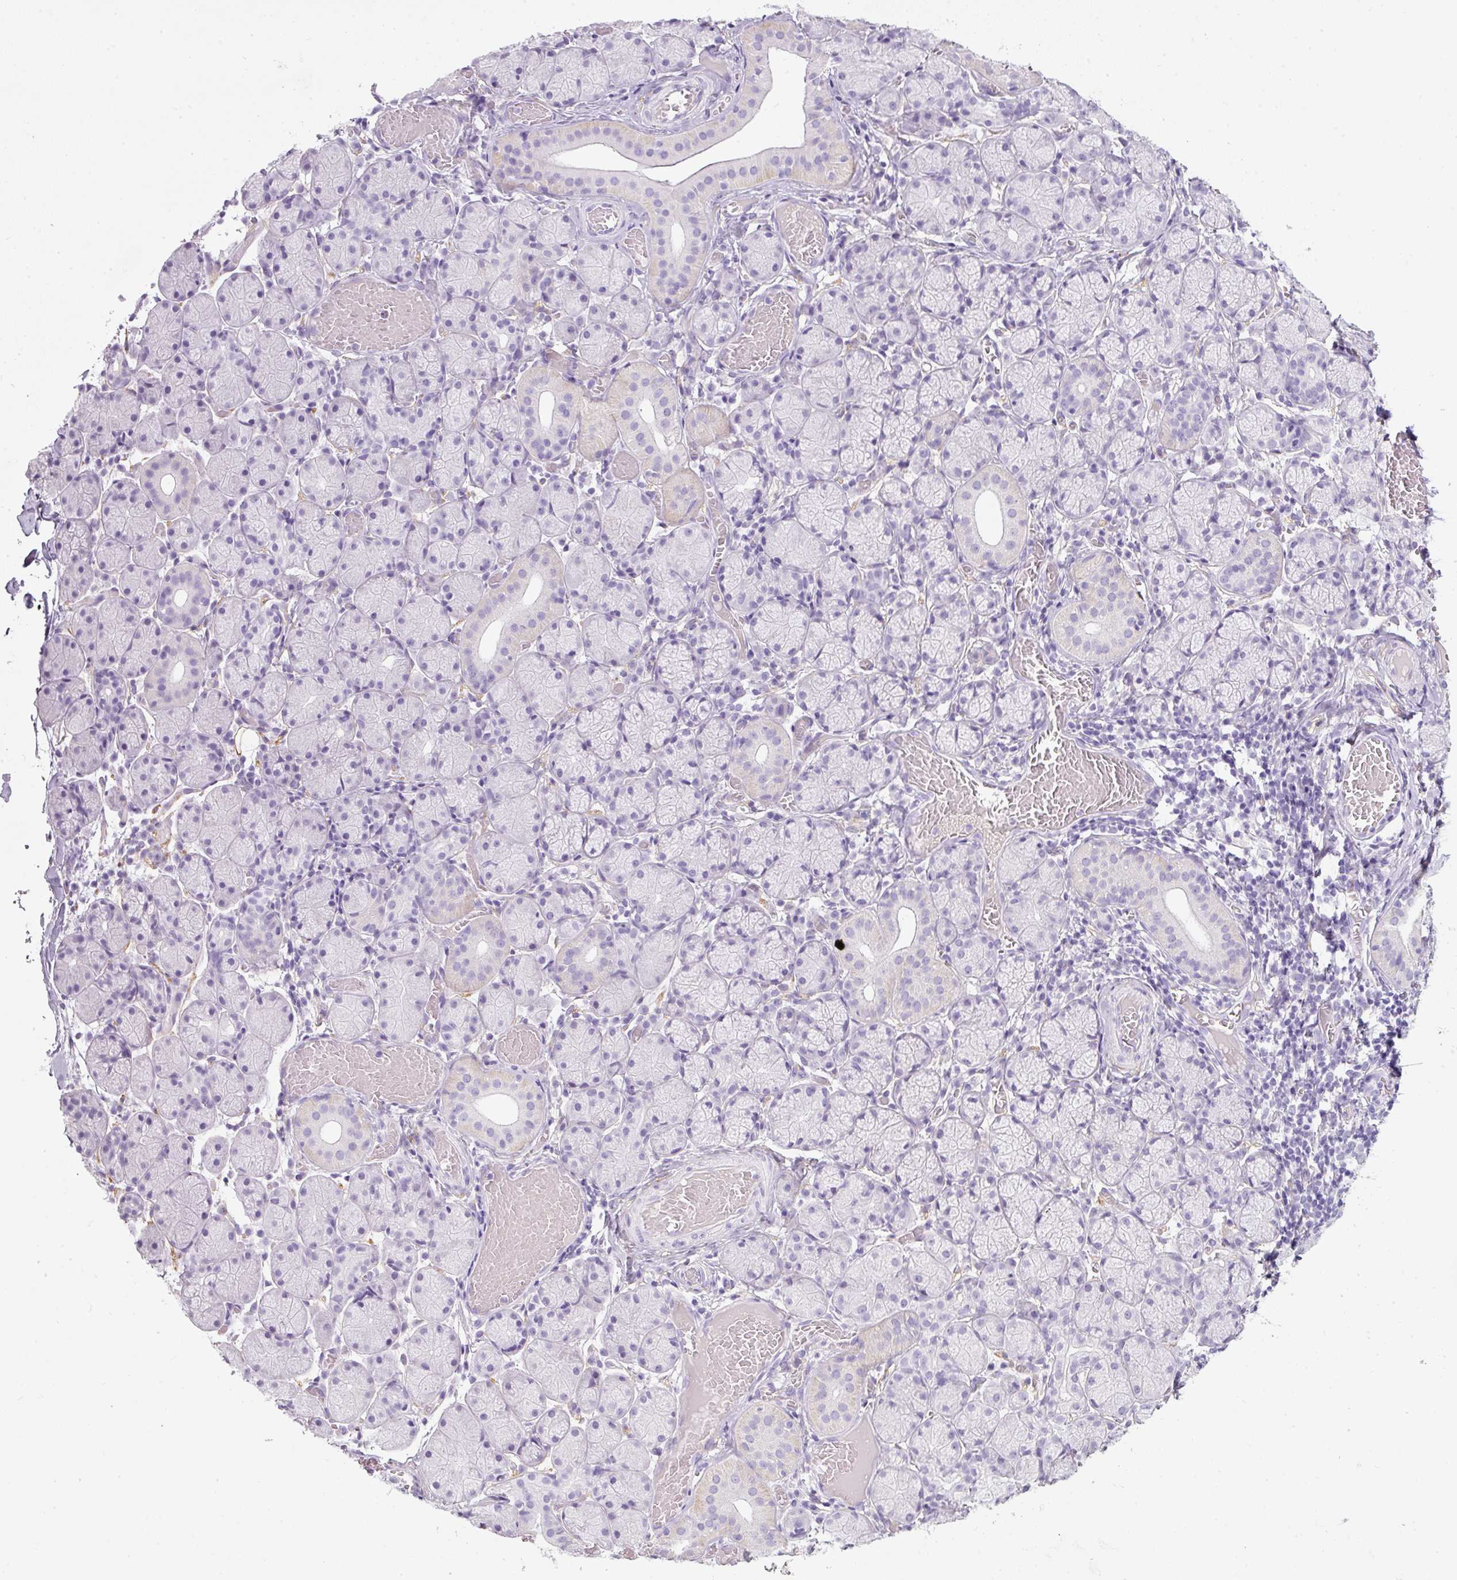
{"staining": {"intensity": "negative", "quantity": "none", "location": "none"}, "tissue": "salivary gland", "cell_type": "Glandular cells", "image_type": "normal", "snomed": [{"axis": "morphology", "description": "Normal tissue, NOS"}, {"axis": "topography", "description": "Salivary gland"}], "caption": "This is an immunohistochemistry (IHC) photomicrograph of unremarkable salivary gland. There is no staining in glandular cells.", "gene": "DNM1", "patient": {"sex": "female", "age": 24}}